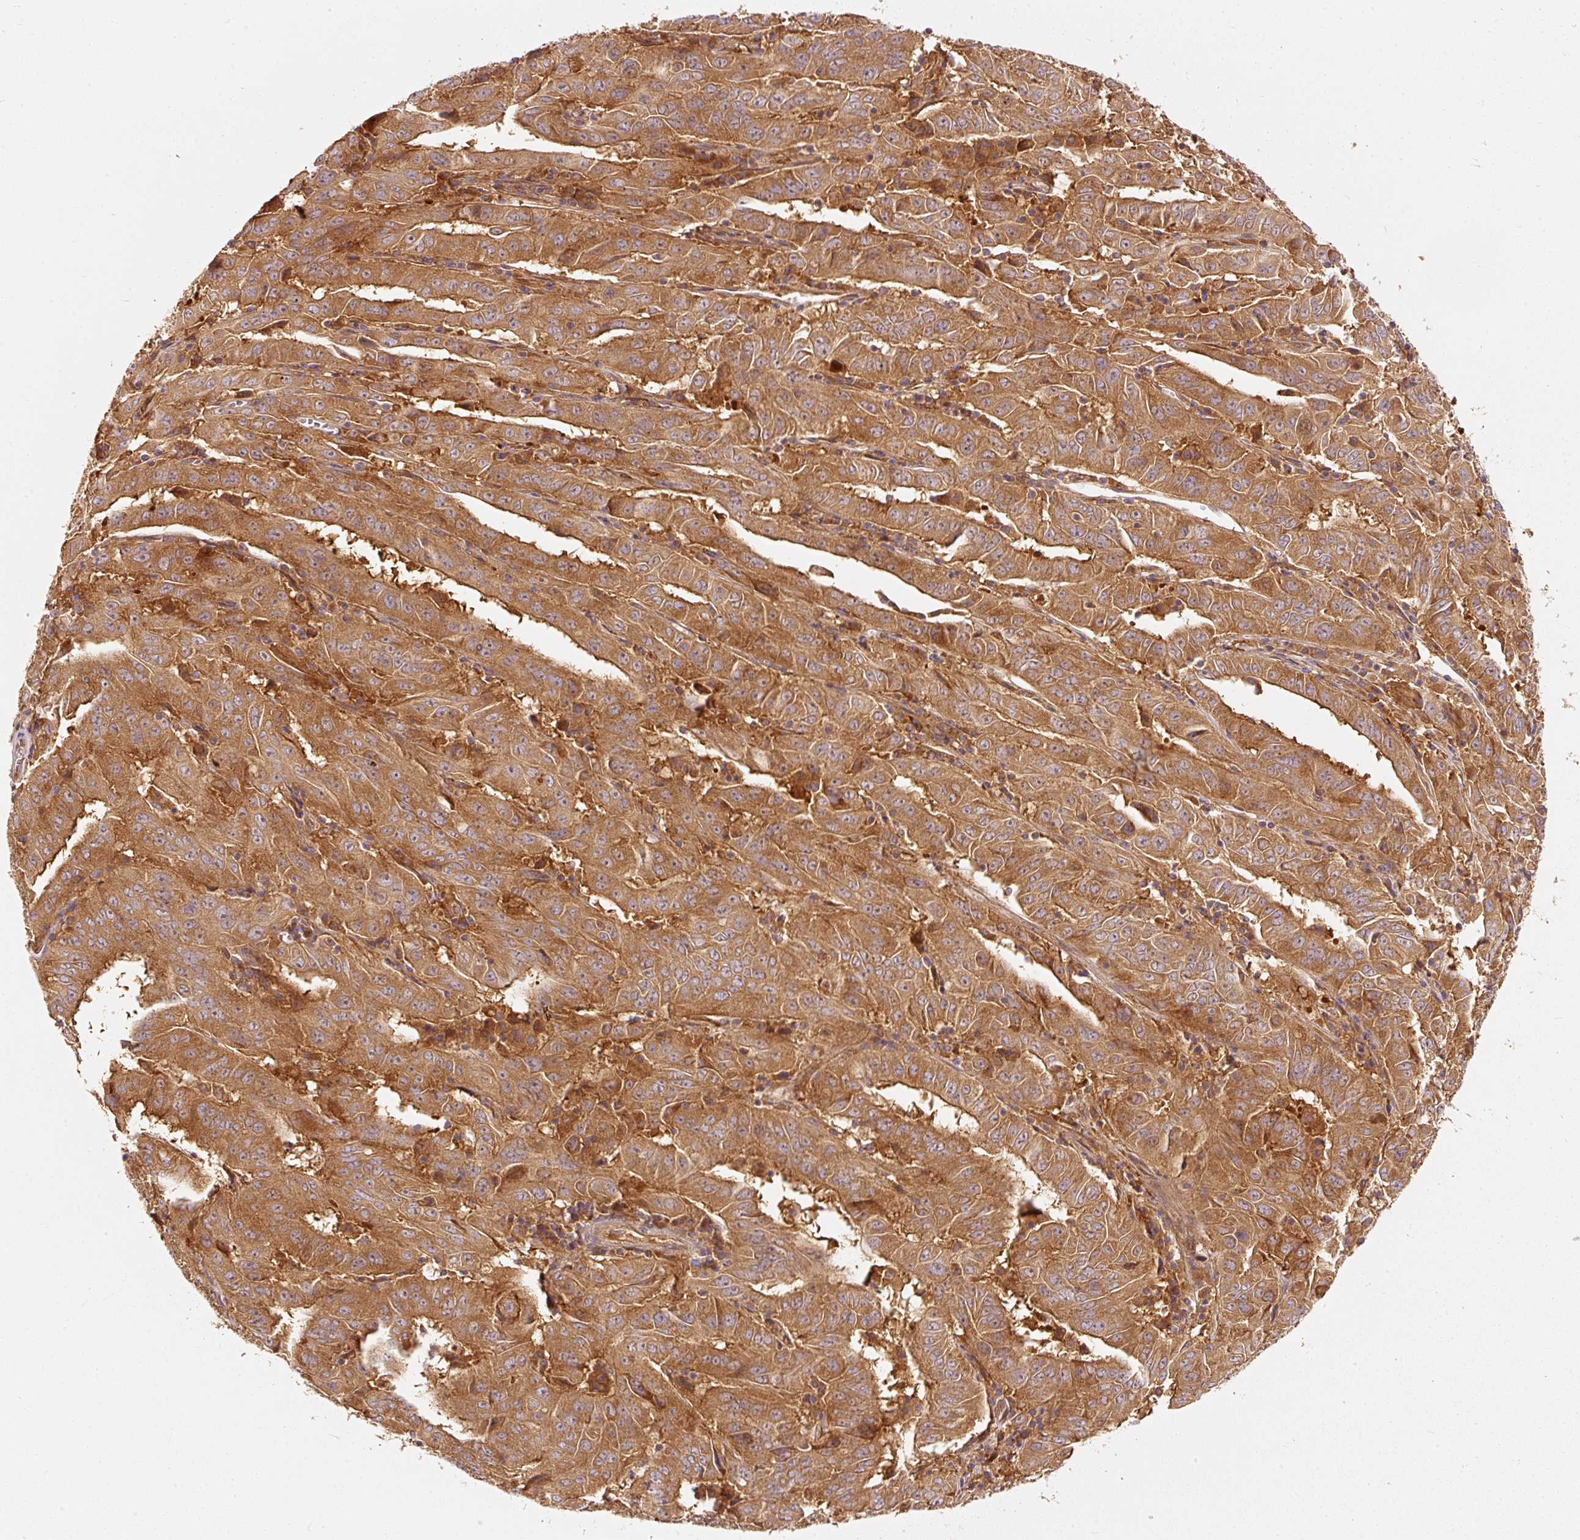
{"staining": {"intensity": "moderate", "quantity": ">75%", "location": "cytoplasmic/membranous"}, "tissue": "pancreatic cancer", "cell_type": "Tumor cells", "image_type": "cancer", "snomed": [{"axis": "morphology", "description": "Adenocarcinoma, NOS"}, {"axis": "topography", "description": "Pancreas"}], "caption": "The immunohistochemical stain labels moderate cytoplasmic/membranous expression in tumor cells of pancreatic cancer tissue.", "gene": "EIF3B", "patient": {"sex": "male", "age": 63}}